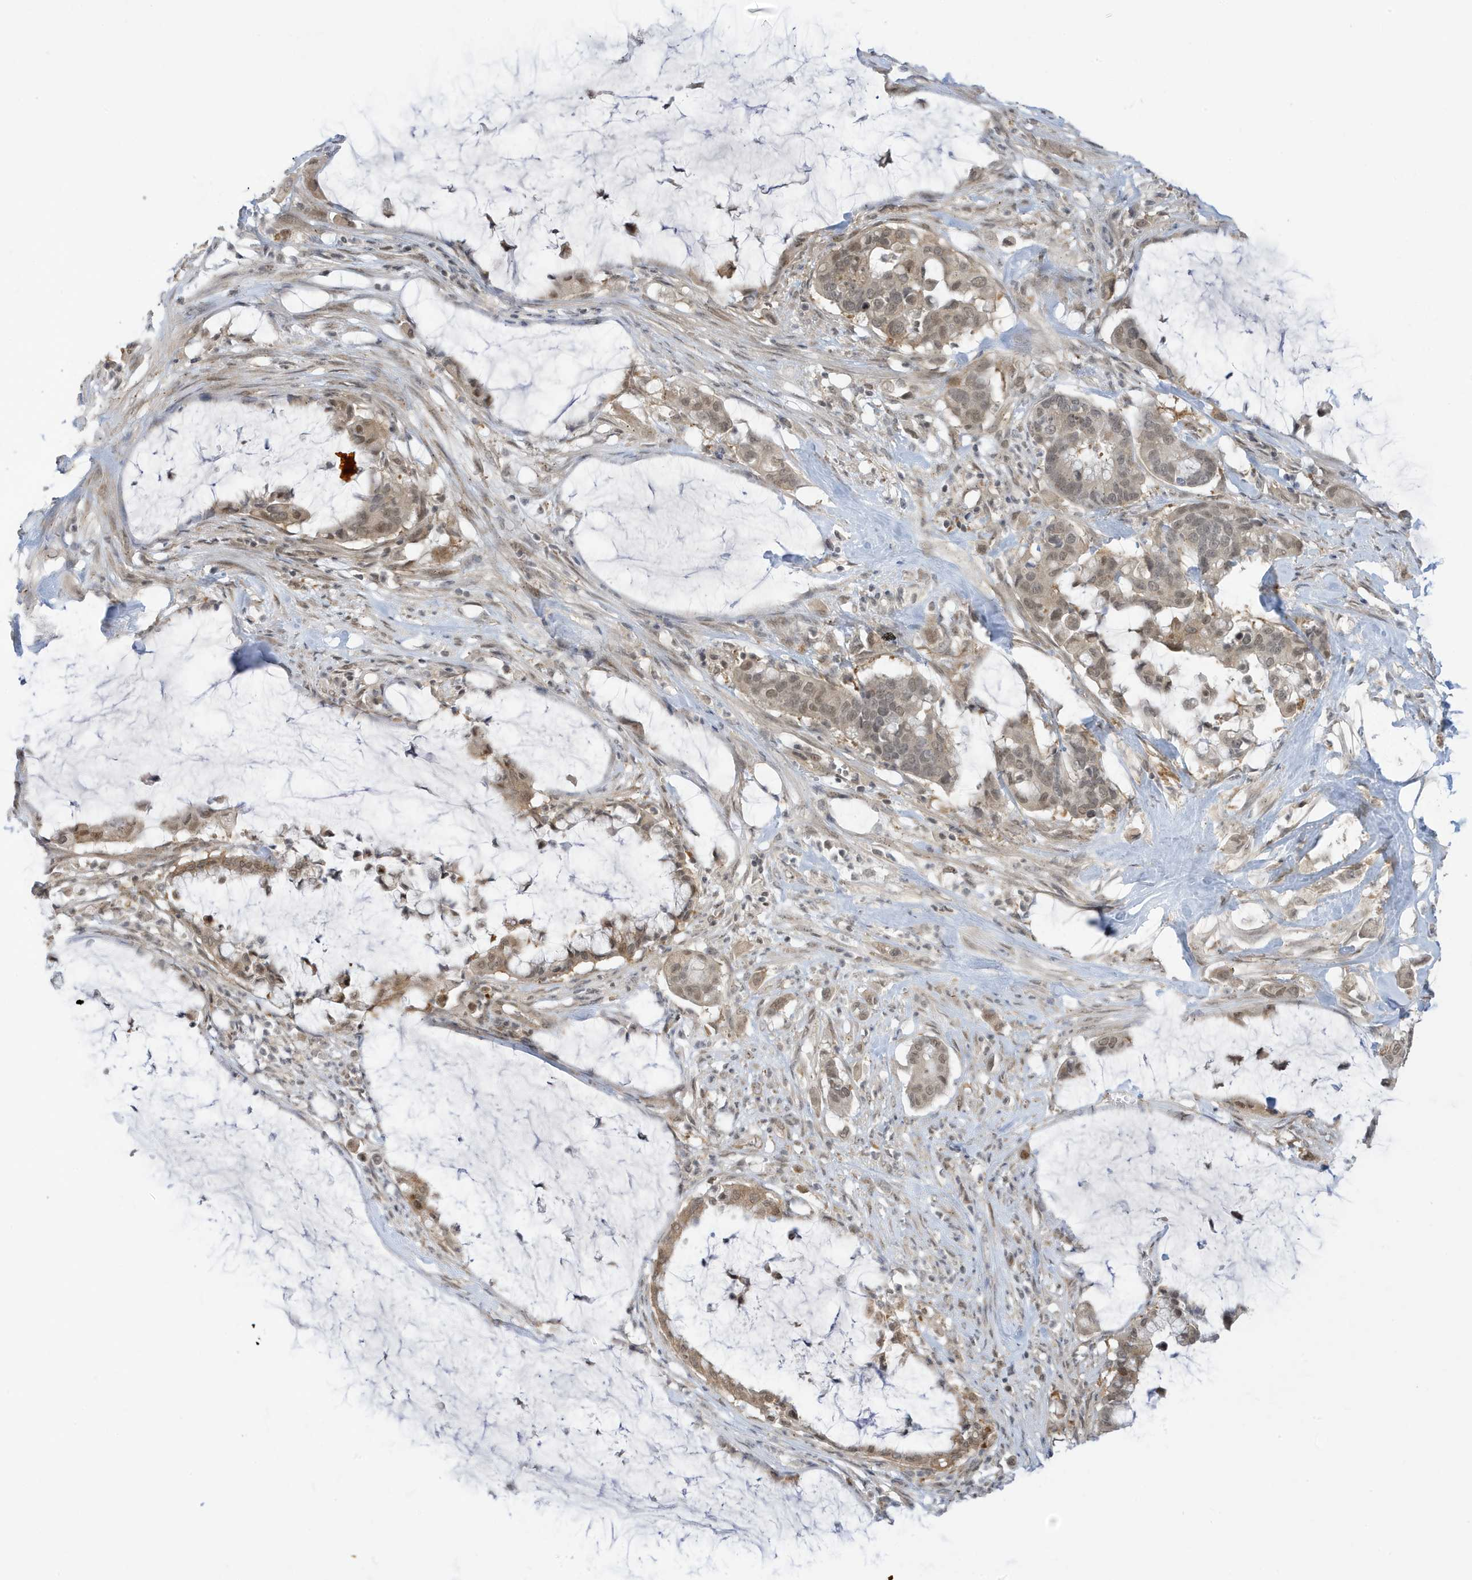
{"staining": {"intensity": "moderate", "quantity": ">75%", "location": "cytoplasmic/membranous,nuclear"}, "tissue": "pancreatic cancer", "cell_type": "Tumor cells", "image_type": "cancer", "snomed": [{"axis": "morphology", "description": "Adenocarcinoma, NOS"}, {"axis": "topography", "description": "Pancreas"}], "caption": "Adenocarcinoma (pancreatic) stained for a protein reveals moderate cytoplasmic/membranous and nuclear positivity in tumor cells.", "gene": "TAB3", "patient": {"sex": "male", "age": 41}}